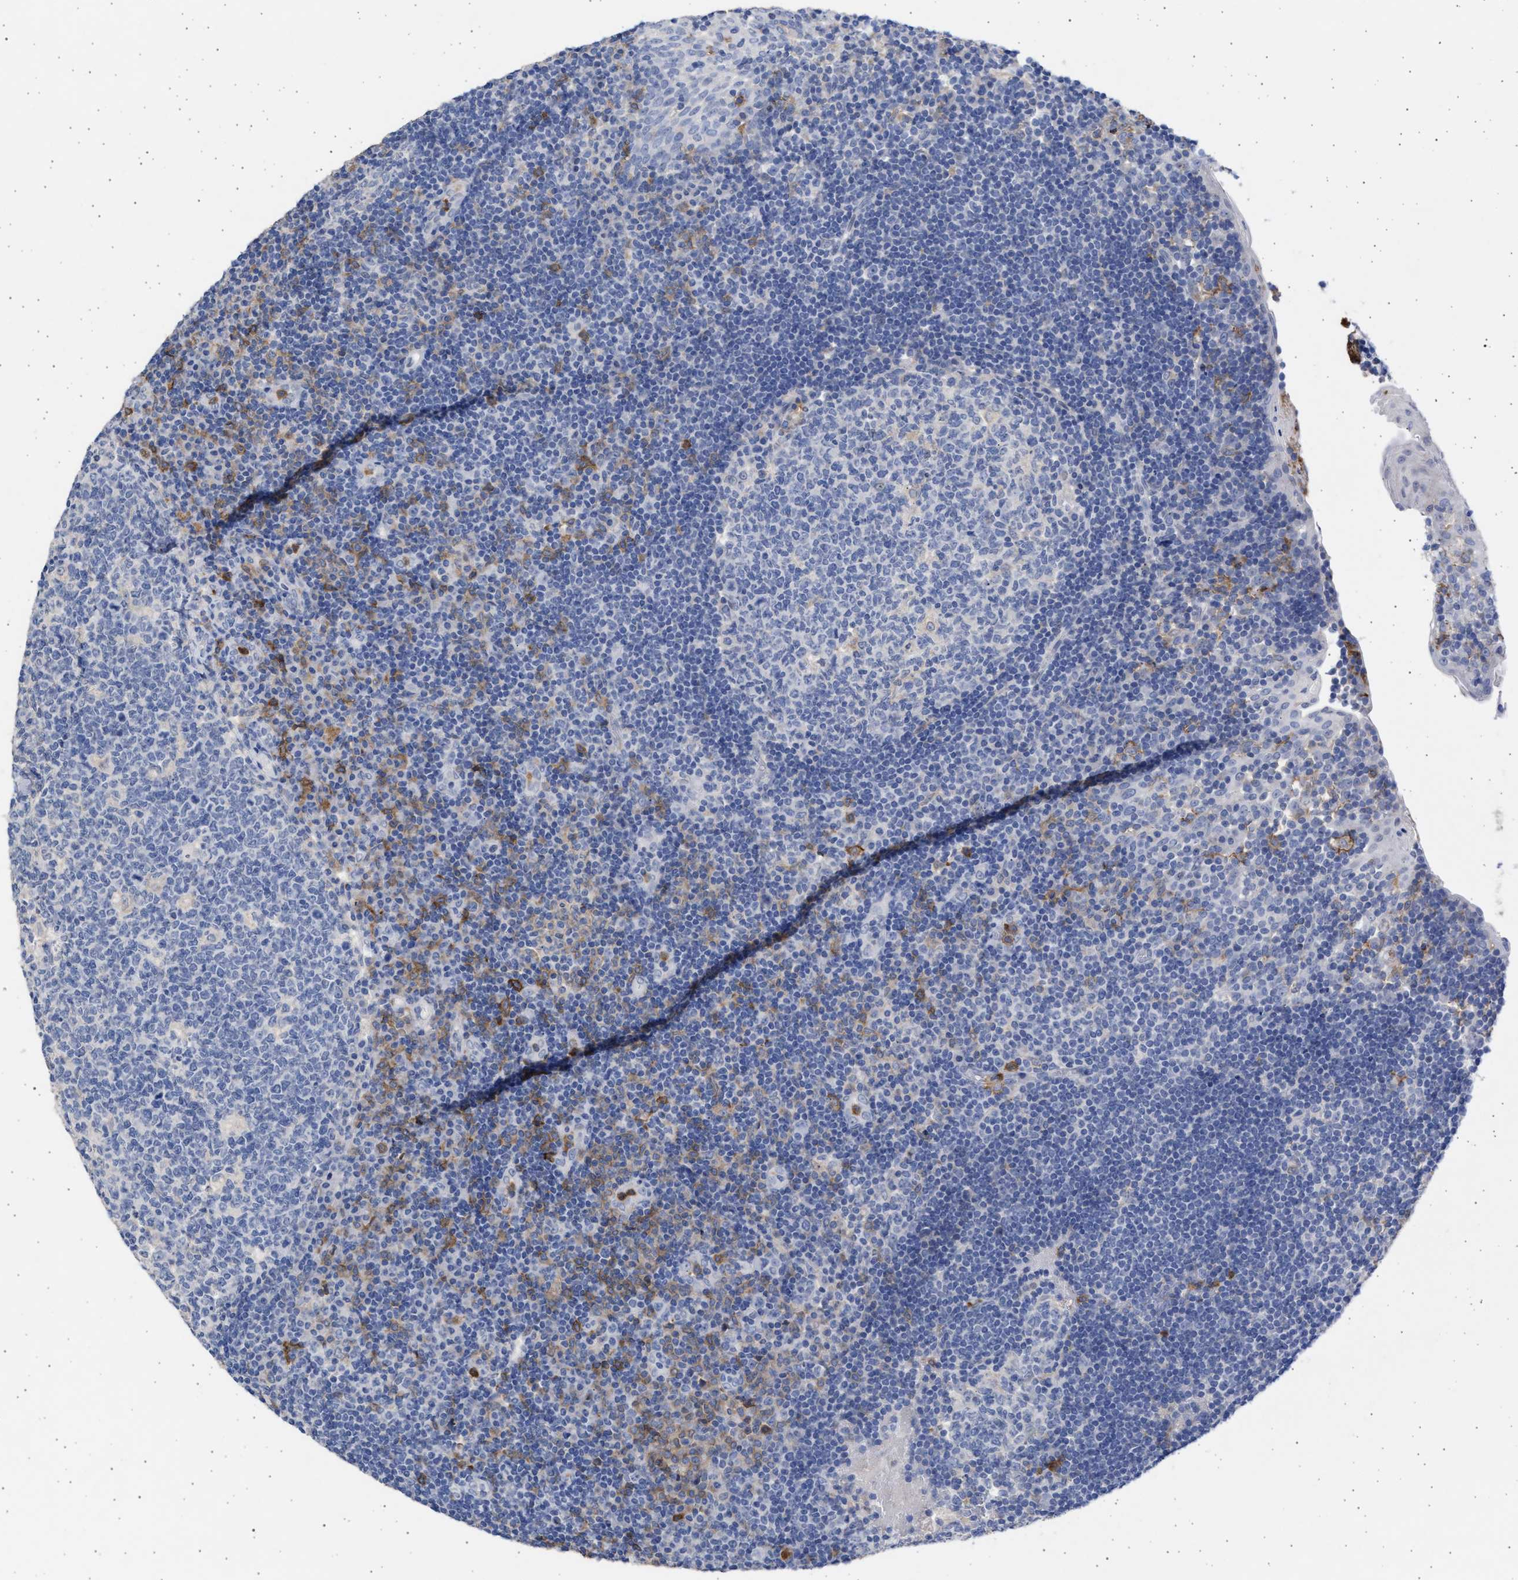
{"staining": {"intensity": "negative", "quantity": "none", "location": "none"}, "tissue": "tonsil", "cell_type": "Germinal center cells", "image_type": "normal", "snomed": [{"axis": "morphology", "description": "Normal tissue, NOS"}, {"axis": "topography", "description": "Tonsil"}], "caption": "This is an IHC image of unremarkable human tonsil. There is no staining in germinal center cells.", "gene": "FCER1A", "patient": {"sex": "female", "age": 40}}